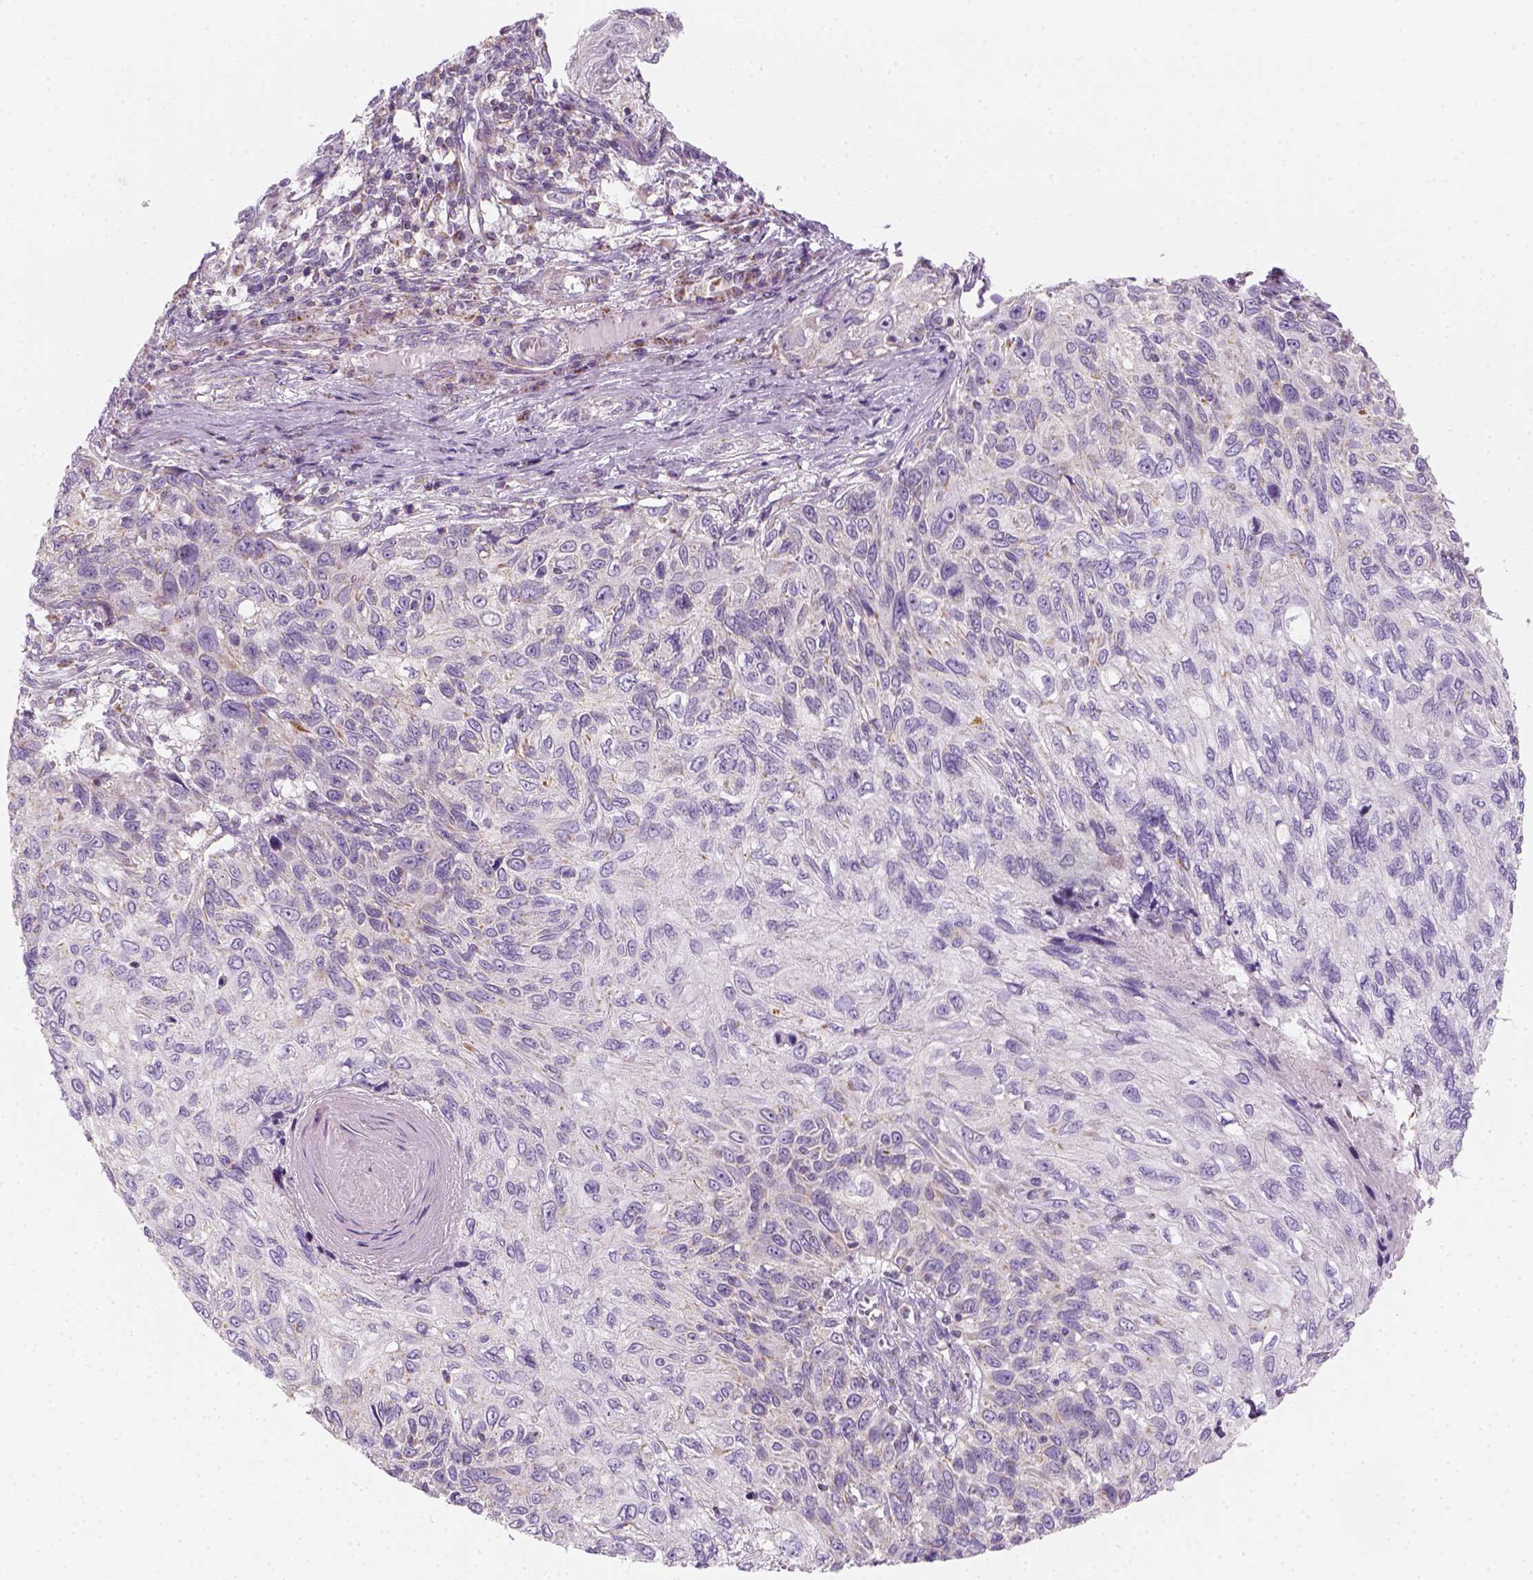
{"staining": {"intensity": "negative", "quantity": "none", "location": "none"}, "tissue": "skin cancer", "cell_type": "Tumor cells", "image_type": "cancer", "snomed": [{"axis": "morphology", "description": "Squamous cell carcinoma, NOS"}, {"axis": "topography", "description": "Skin"}], "caption": "There is no significant expression in tumor cells of skin squamous cell carcinoma. Brightfield microscopy of IHC stained with DAB (3,3'-diaminobenzidine) (brown) and hematoxylin (blue), captured at high magnification.", "gene": "AWAT2", "patient": {"sex": "male", "age": 92}}